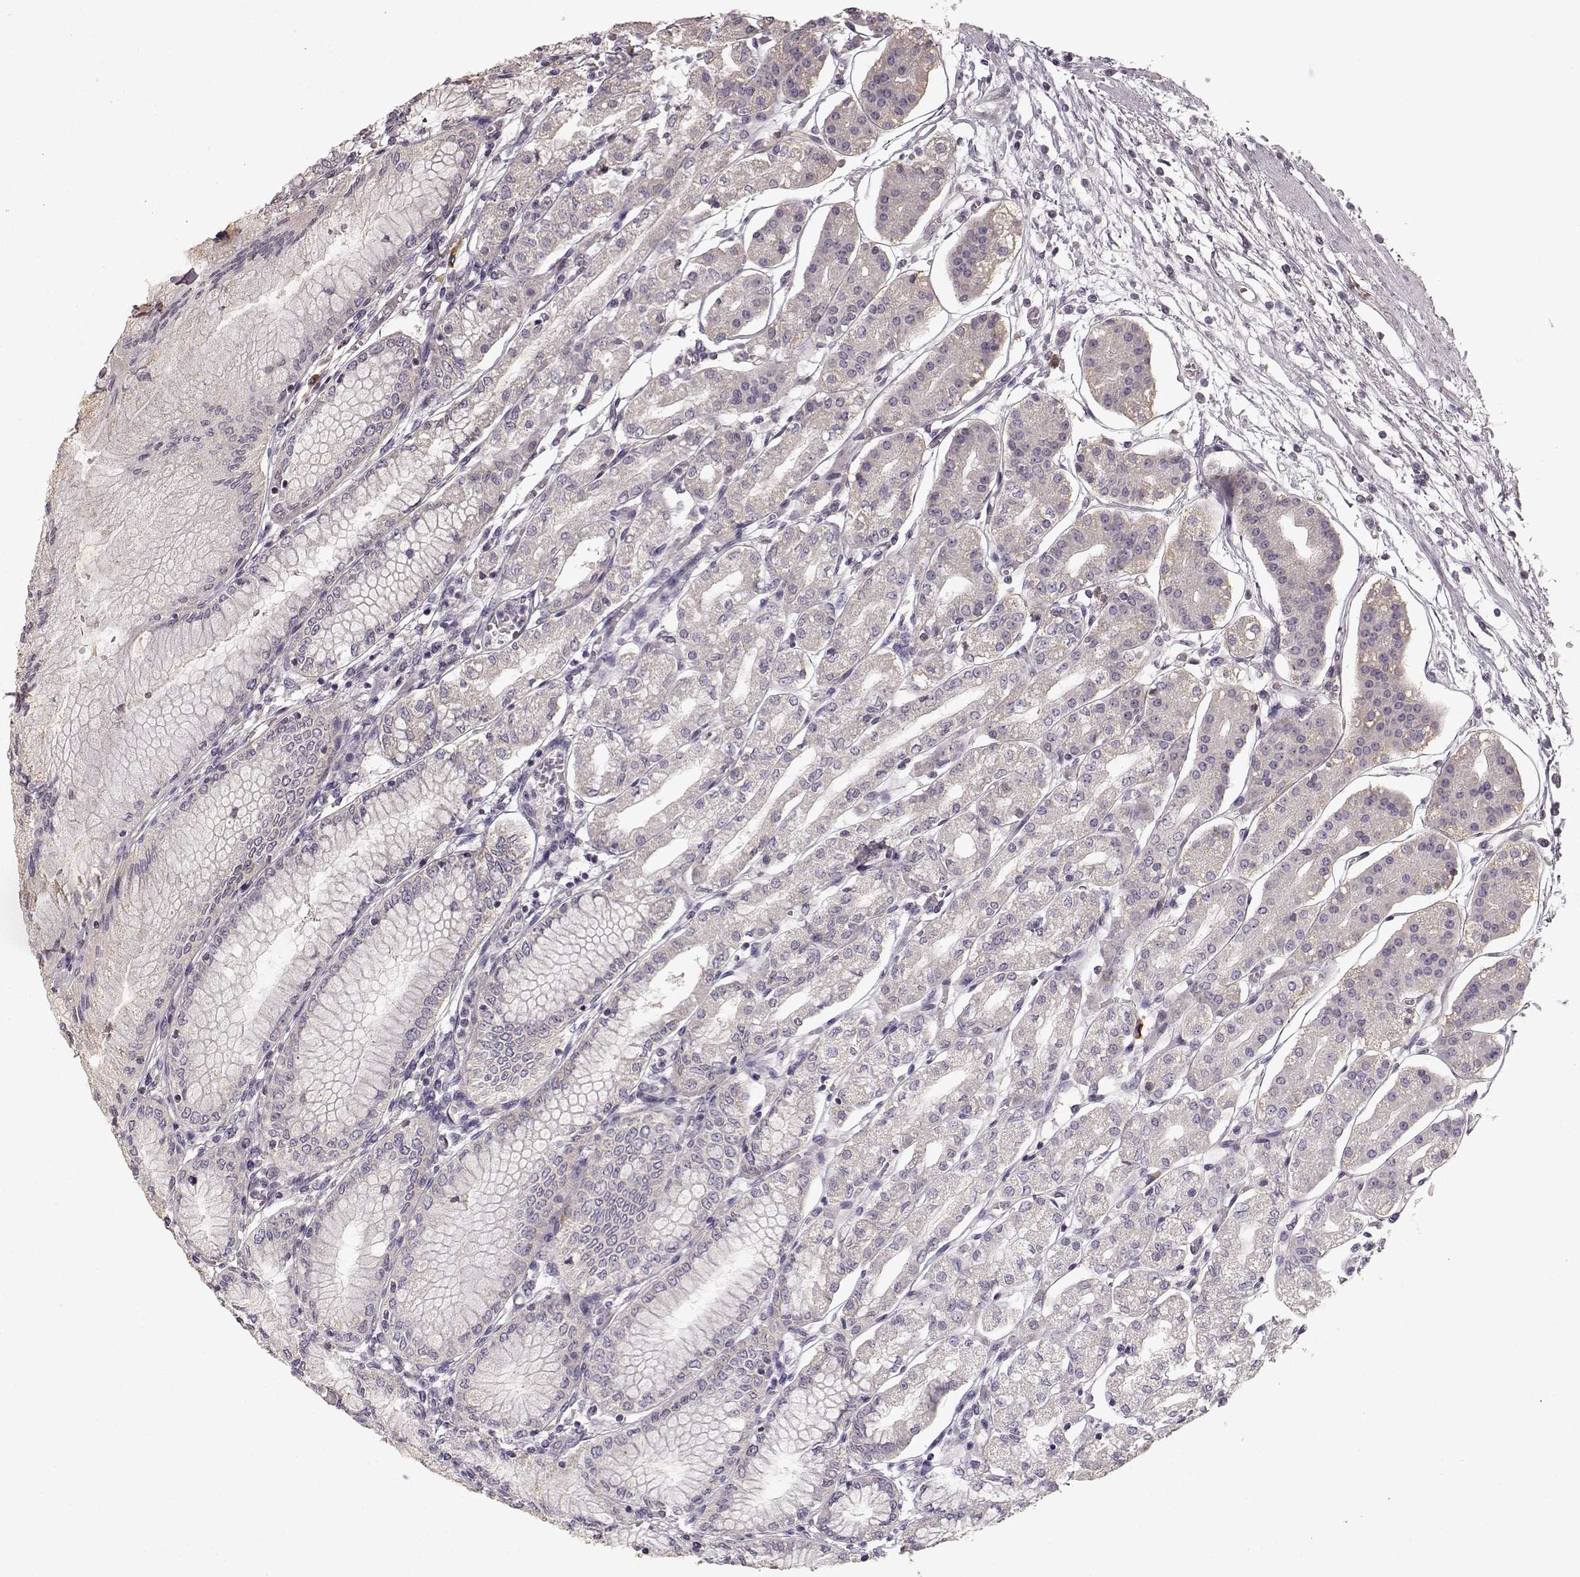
{"staining": {"intensity": "moderate", "quantity": "<25%", "location": "cytoplasmic/membranous"}, "tissue": "stomach", "cell_type": "Glandular cells", "image_type": "normal", "snomed": [{"axis": "morphology", "description": "Normal tissue, NOS"}, {"axis": "topography", "description": "Skeletal muscle"}, {"axis": "topography", "description": "Stomach"}], "caption": "Protein expression analysis of unremarkable human stomach reveals moderate cytoplasmic/membranous positivity in approximately <25% of glandular cells. The protein is shown in brown color, while the nuclei are stained blue.", "gene": "ERBB3", "patient": {"sex": "female", "age": 57}}